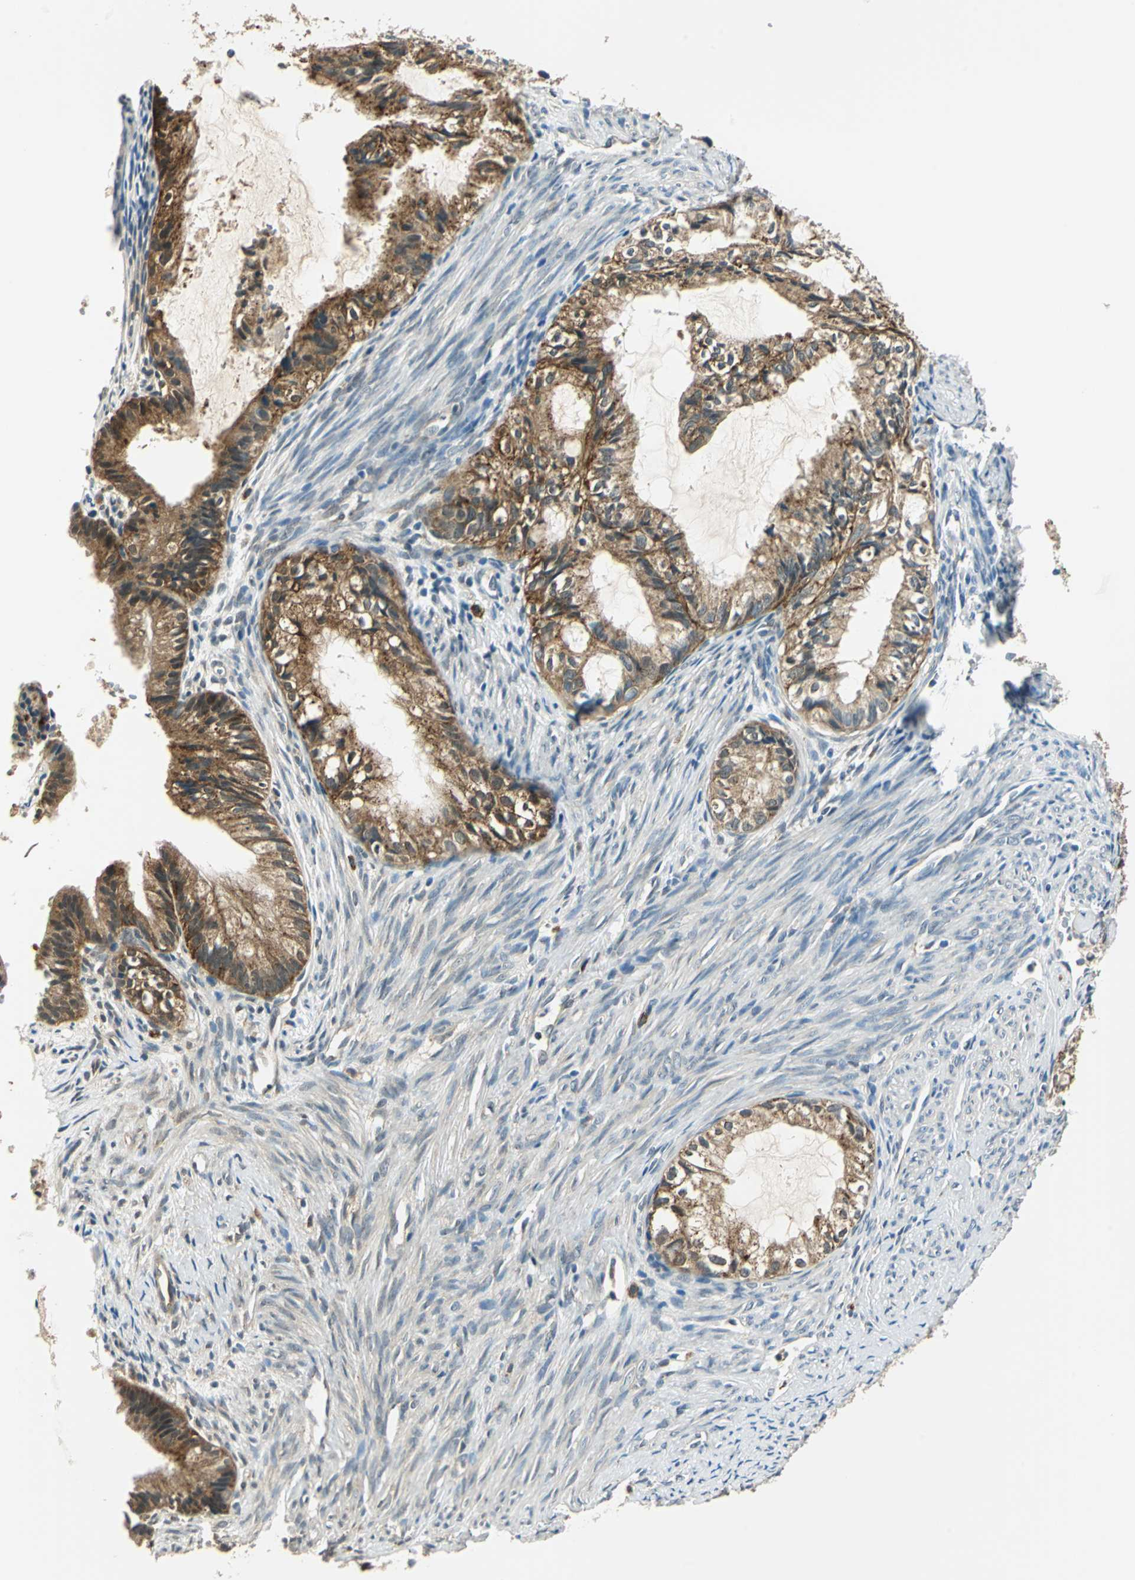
{"staining": {"intensity": "strong", "quantity": ">75%", "location": "cytoplasmic/membranous"}, "tissue": "cervical cancer", "cell_type": "Tumor cells", "image_type": "cancer", "snomed": [{"axis": "morphology", "description": "Normal tissue, NOS"}, {"axis": "morphology", "description": "Adenocarcinoma, NOS"}, {"axis": "topography", "description": "Cervix"}, {"axis": "topography", "description": "Endometrium"}], "caption": "Cervical cancer tissue reveals strong cytoplasmic/membranous positivity in about >75% of tumor cells, visualized by immunohistochemistry.", "gene": "NIT1", "patient": {"sex": "female", "age": 86}}